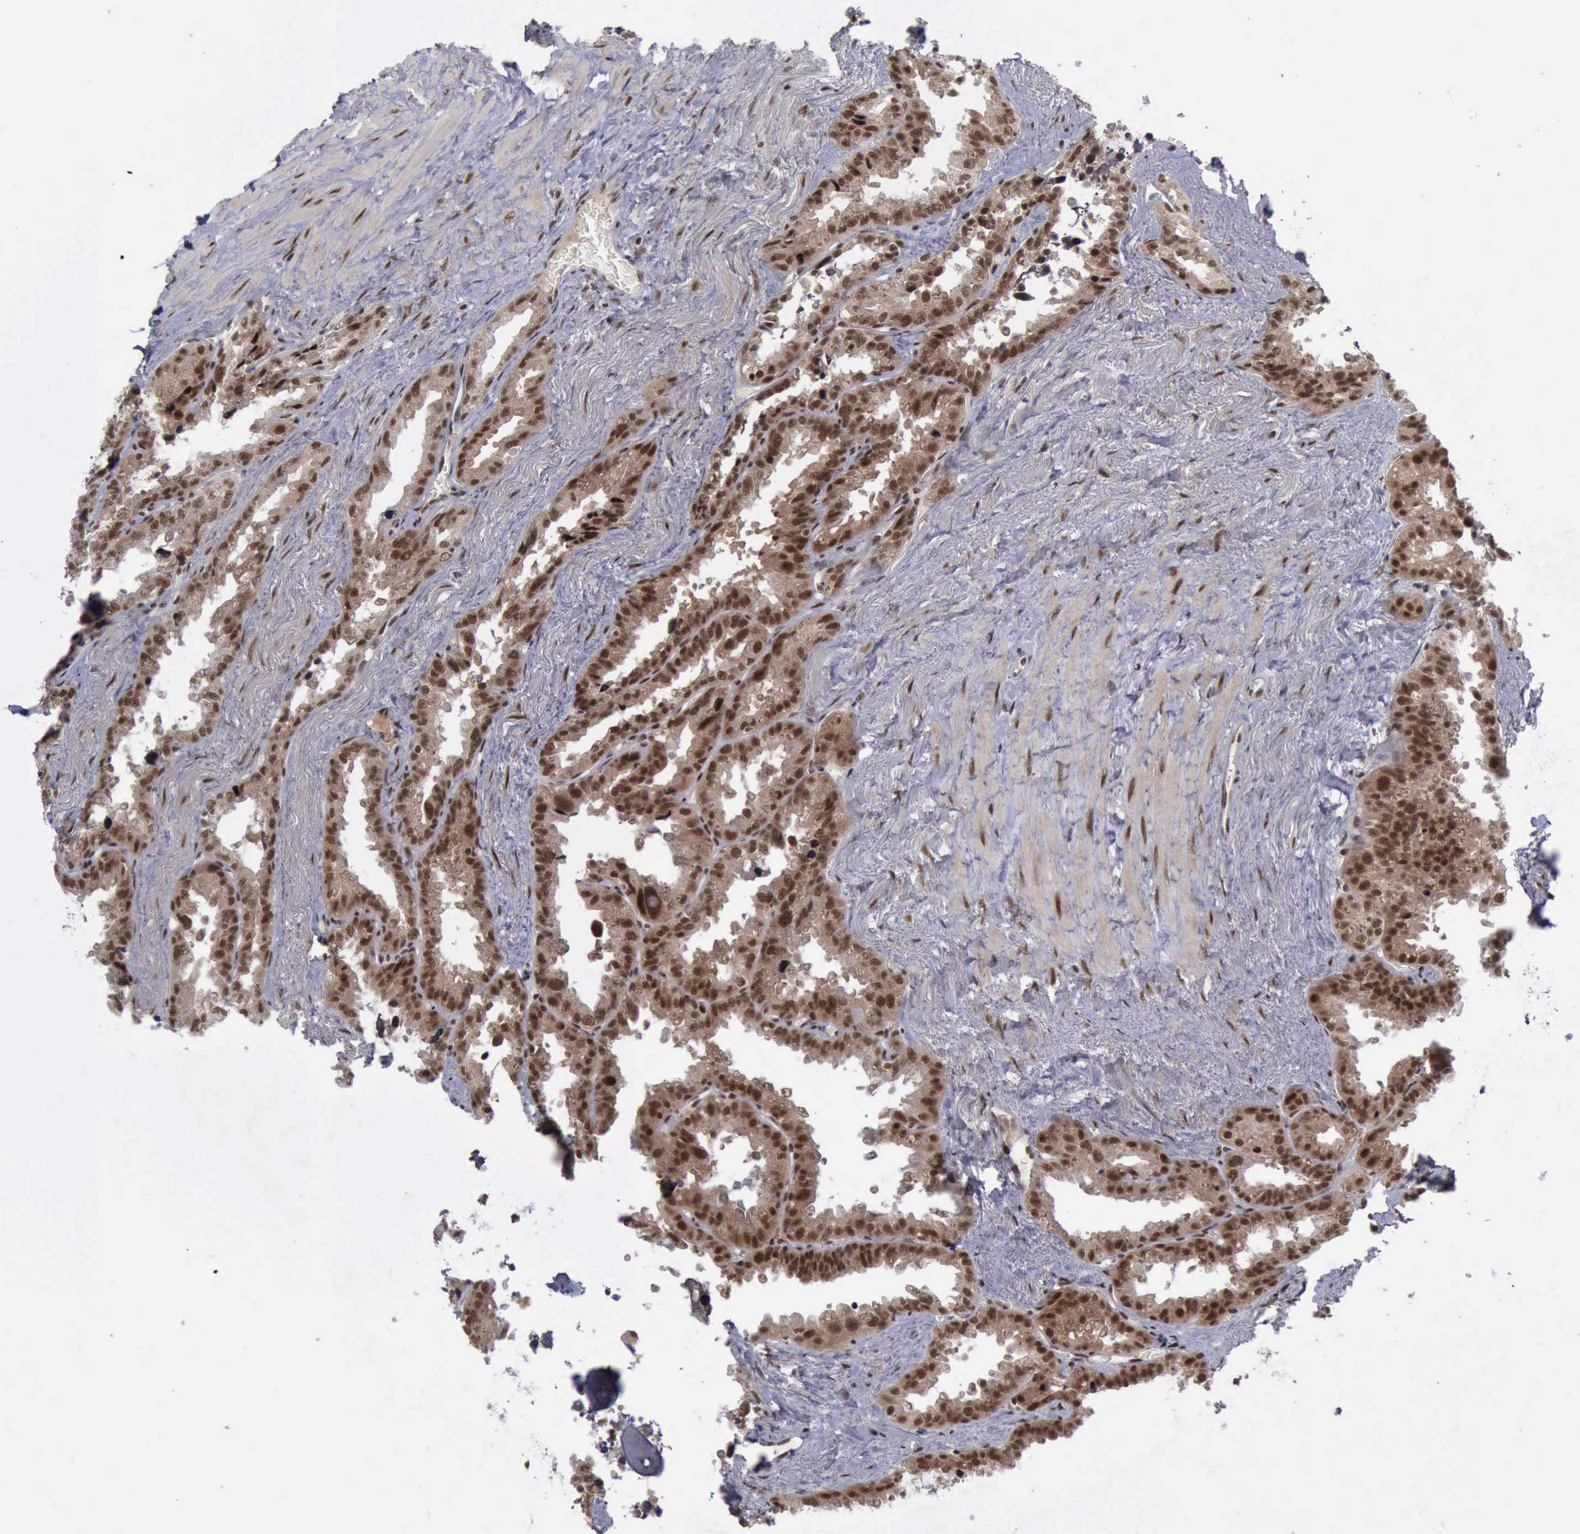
{"staining": {"intensity": "strong", "quantity": ">75%", "location": "cytoplasmic/membranous,nuclear"}, "tissue": "seminal vesicle", "cell_type": "Glandular cells", "image_type": "normal", "snomed": [{"axis": "morphology", "description": "Normal tissue, NOS"}, {"axis": "topography", "description": "Prostate"}, {"axis": "topography", "description": "Seminal veicle"}], "caption": "A brown stain shows strong cytoplasmic/membranous,nuclear positivity of a protein in glandular cells of unremarkable human seminal vesicle.", "gene": "ATM", "patient": {"sex": "male", "age": 63}}